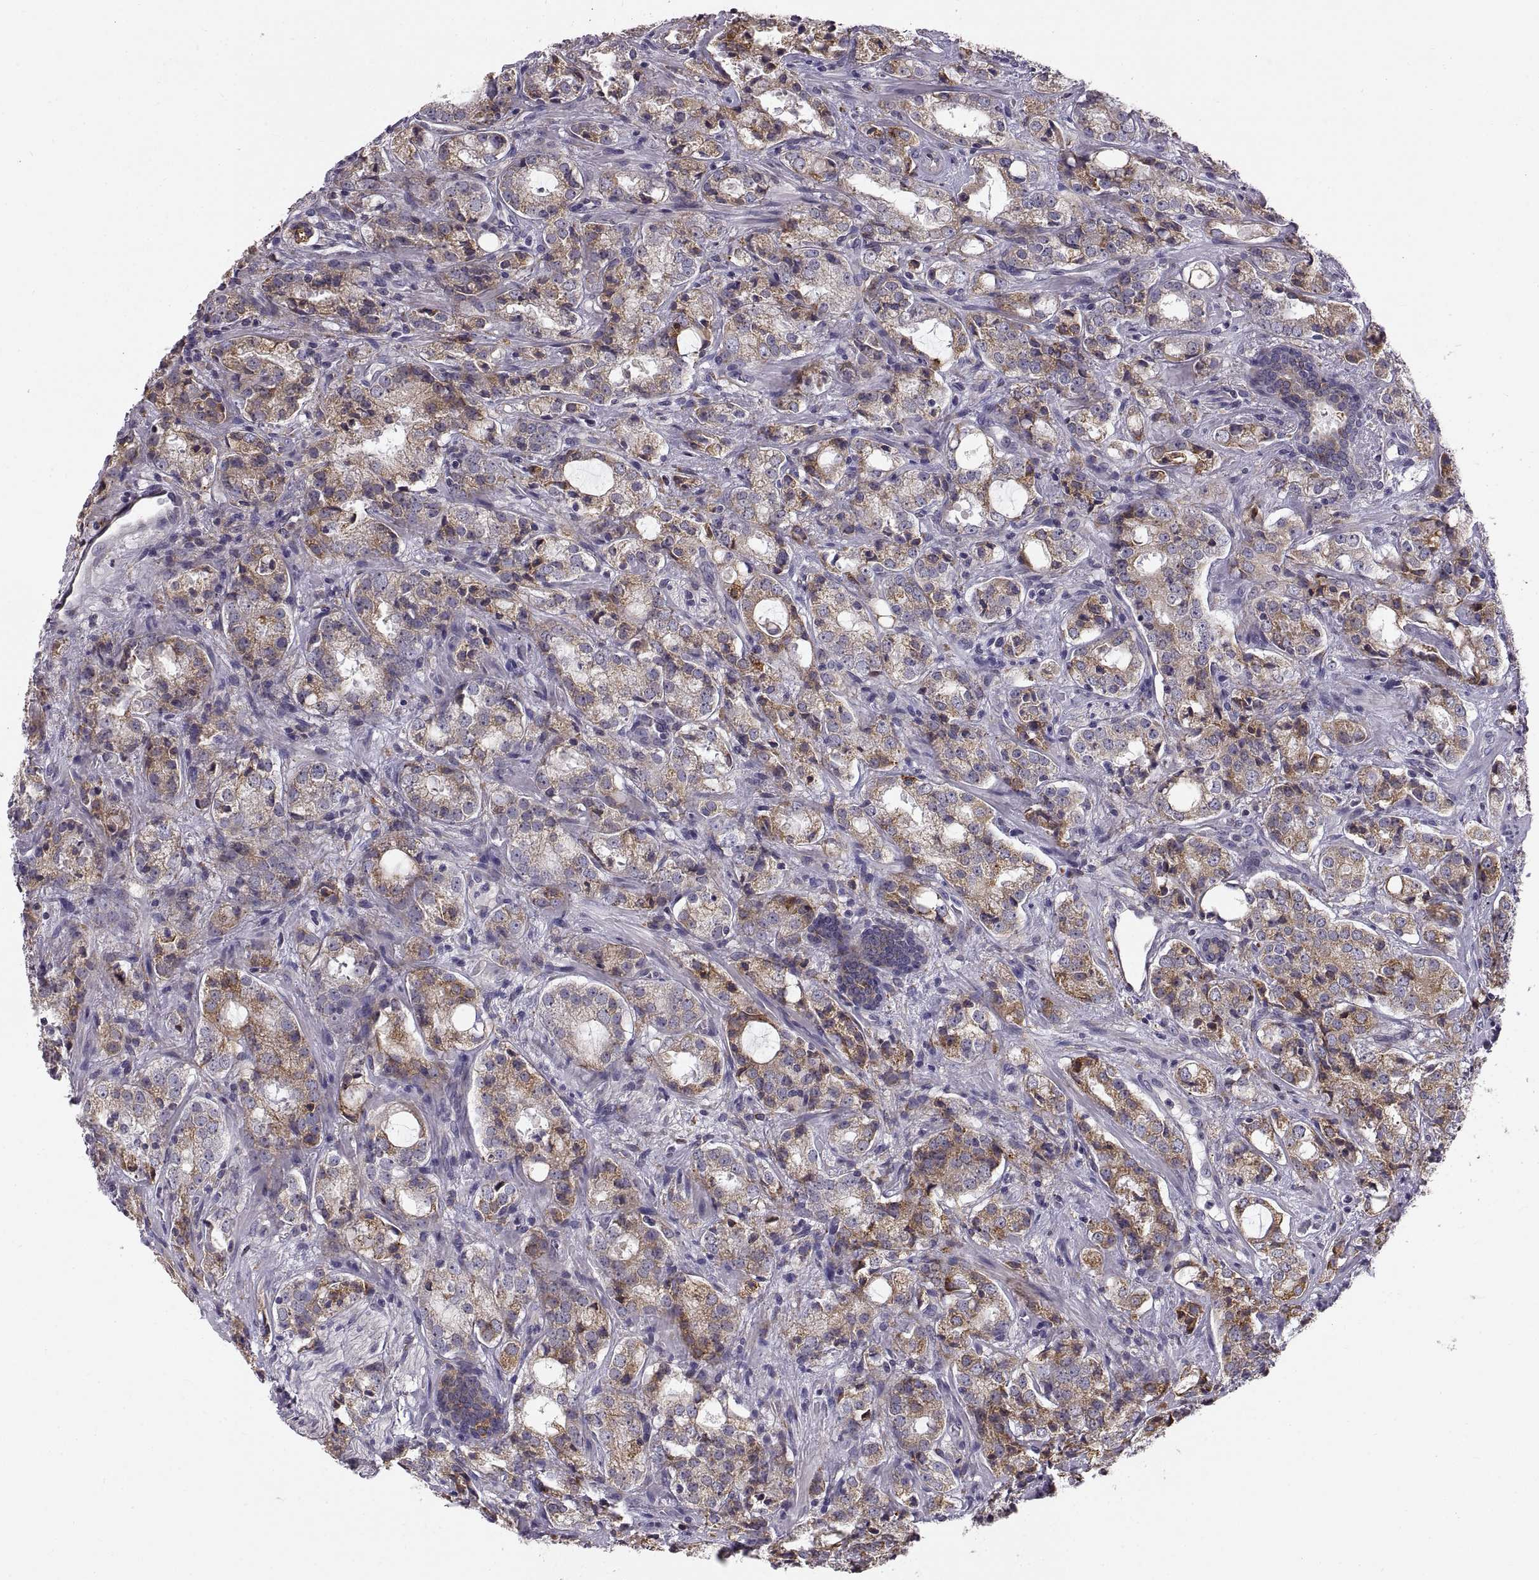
{"staining": {"intensity": "moderate", "quantity": "25%-75%", "location": "cytoplasmic/membranous"}, "tissue": "prostate cancer", "cell_type": "Tumor cells", "image_type": "cancer", "snomed": [{"axis": "morphology", "description": "Adenocarcinoma, NOS"}, {"axis": "topography", "description": "Prostate"}], "caption": "Immunohistochemistry (IHC) photomicrograph of neoplastic tissue: prostate cancer (adenocarcinoma) stained using IHC displays medium levels of moderate protein expression localized specifically in the cytoplasmic/membranous of tumor cells, appearing as a cytoplasmic/membranous brown color.", "gene": "PLEKHB2", "patient": {"sex": "male", "age": 66}}